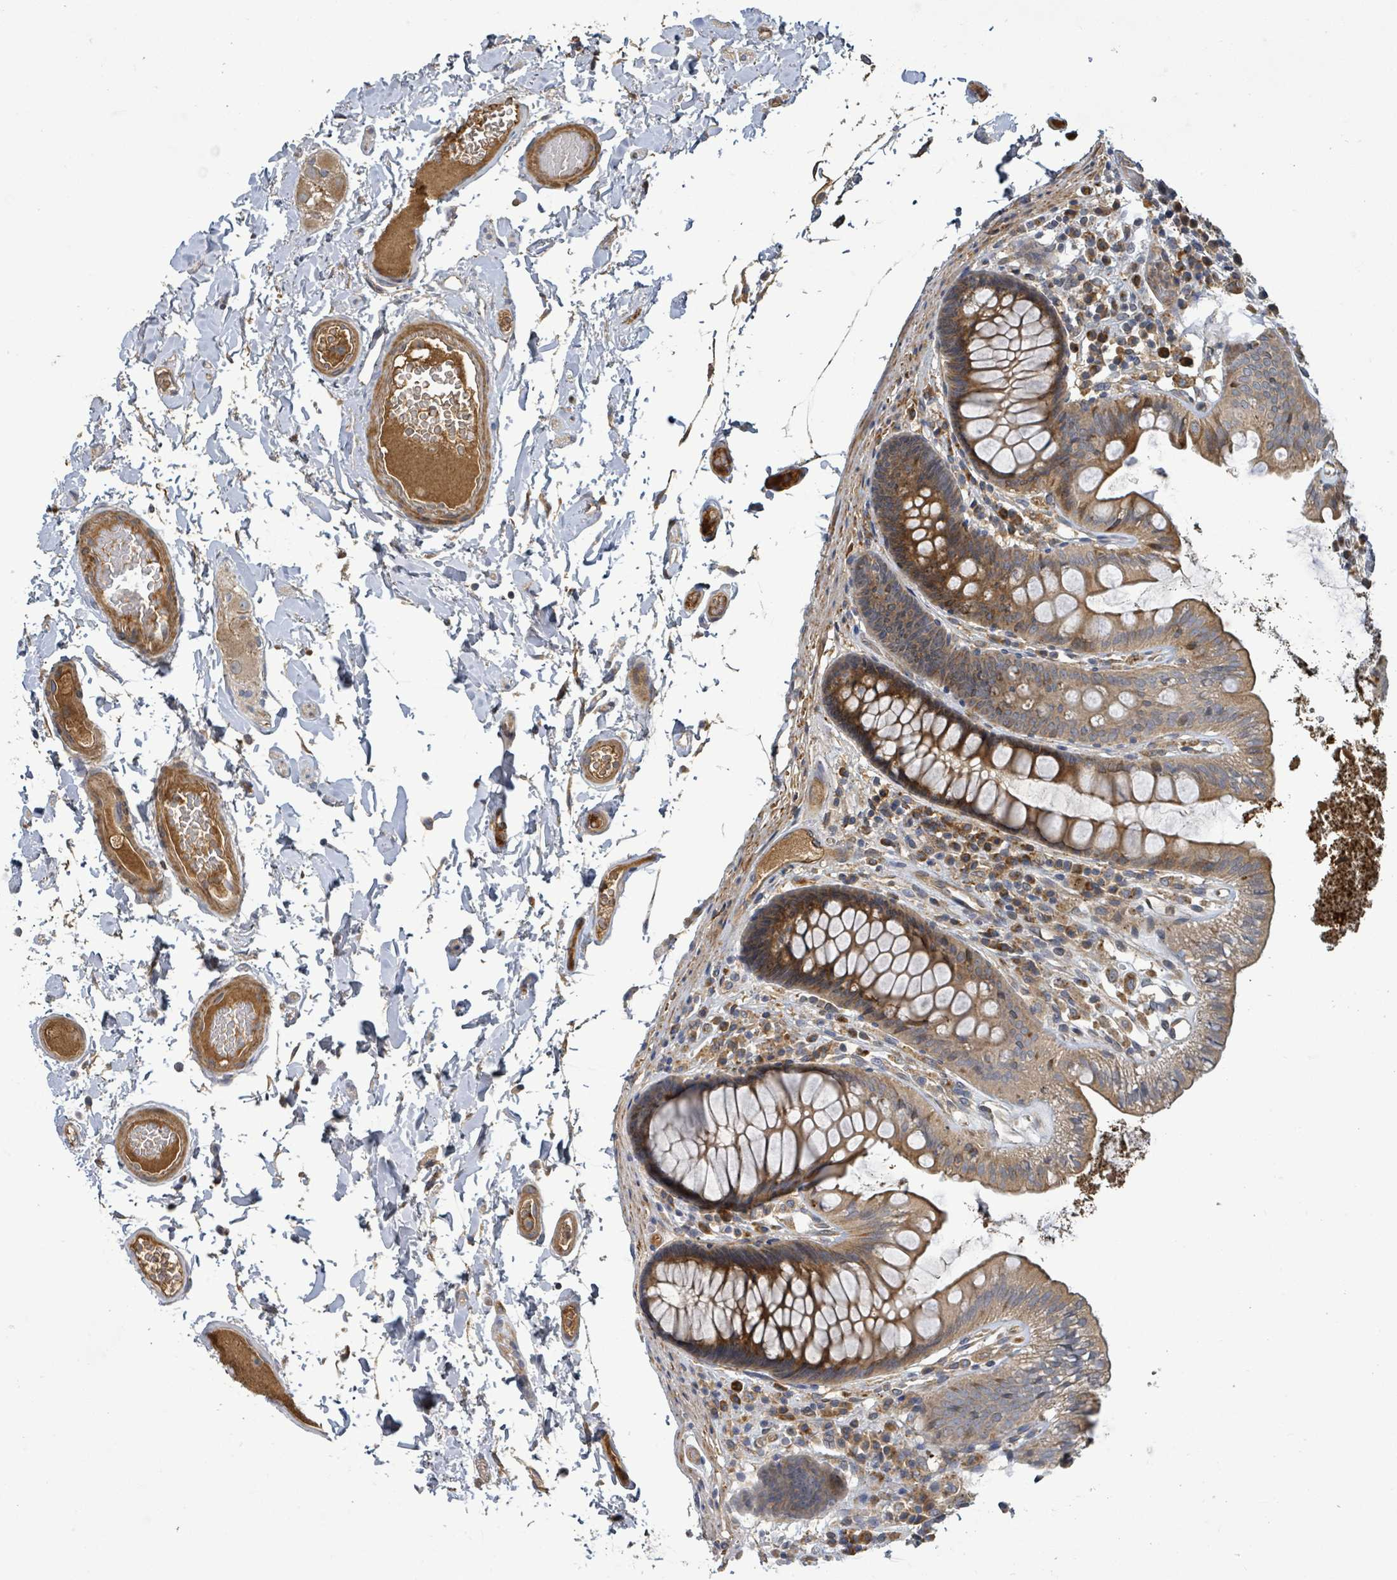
{"staining": {"intensity": "weak", "quantity": ">75%", "location": "cytoplasmic/membranous"}, "tissue": "colon", "cell_type": "Endothelial cells", "image_type": "normal", "snomed": [{"axis": "morphology", "description": "Normal tissue, NOS"}, {"axis": "topography", "description": "Colon"}], "caption": "Protein expression by immunohistochemistry reveals weak cytoplasmic/membranous expression in approximately >75% of endothelial cells in normal colon.", "gene": "STARD4", "patient": {"sex": "male", "age": 84}}